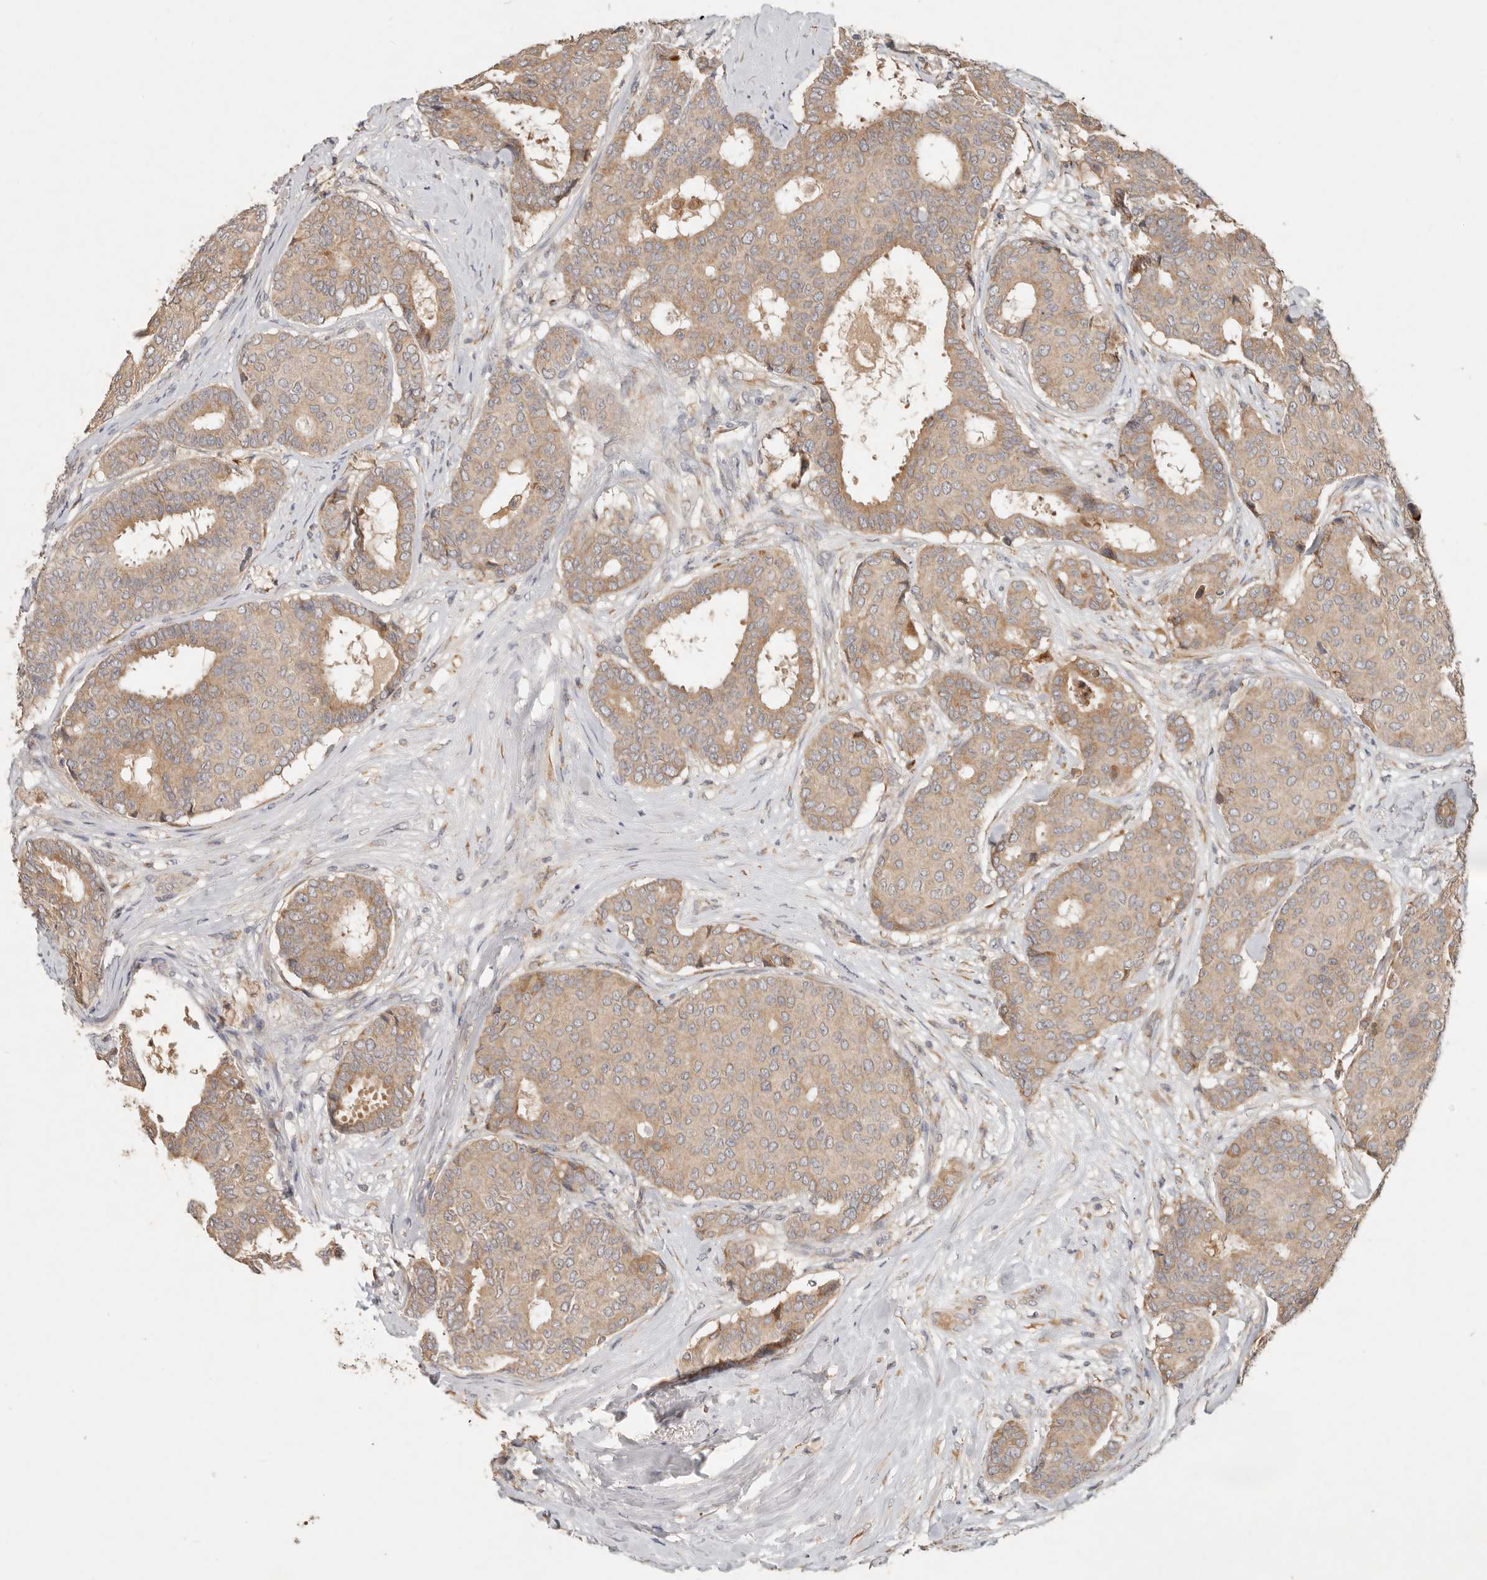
{"staining": {"intensity": "moderate", "quantity": ">75%", "location": "cytoplasmic/membranous"}, "tissue": "breast cancer", "cell_type": "Tumor cells", "image_type": "cancer", "snomed": [{"axis": "morphology", "description": "Duct carcinoma"}, {"axis": "topography", "description": "Breast"}], "caption": "Immunohistochemical staining of human breast cancer shows medium levels of moderate cytoplasmic/membranous staining in about >75% of tumor cells.", "gene": "ARHGEF10L", "patient": {"sex": "female", "age": 75}}